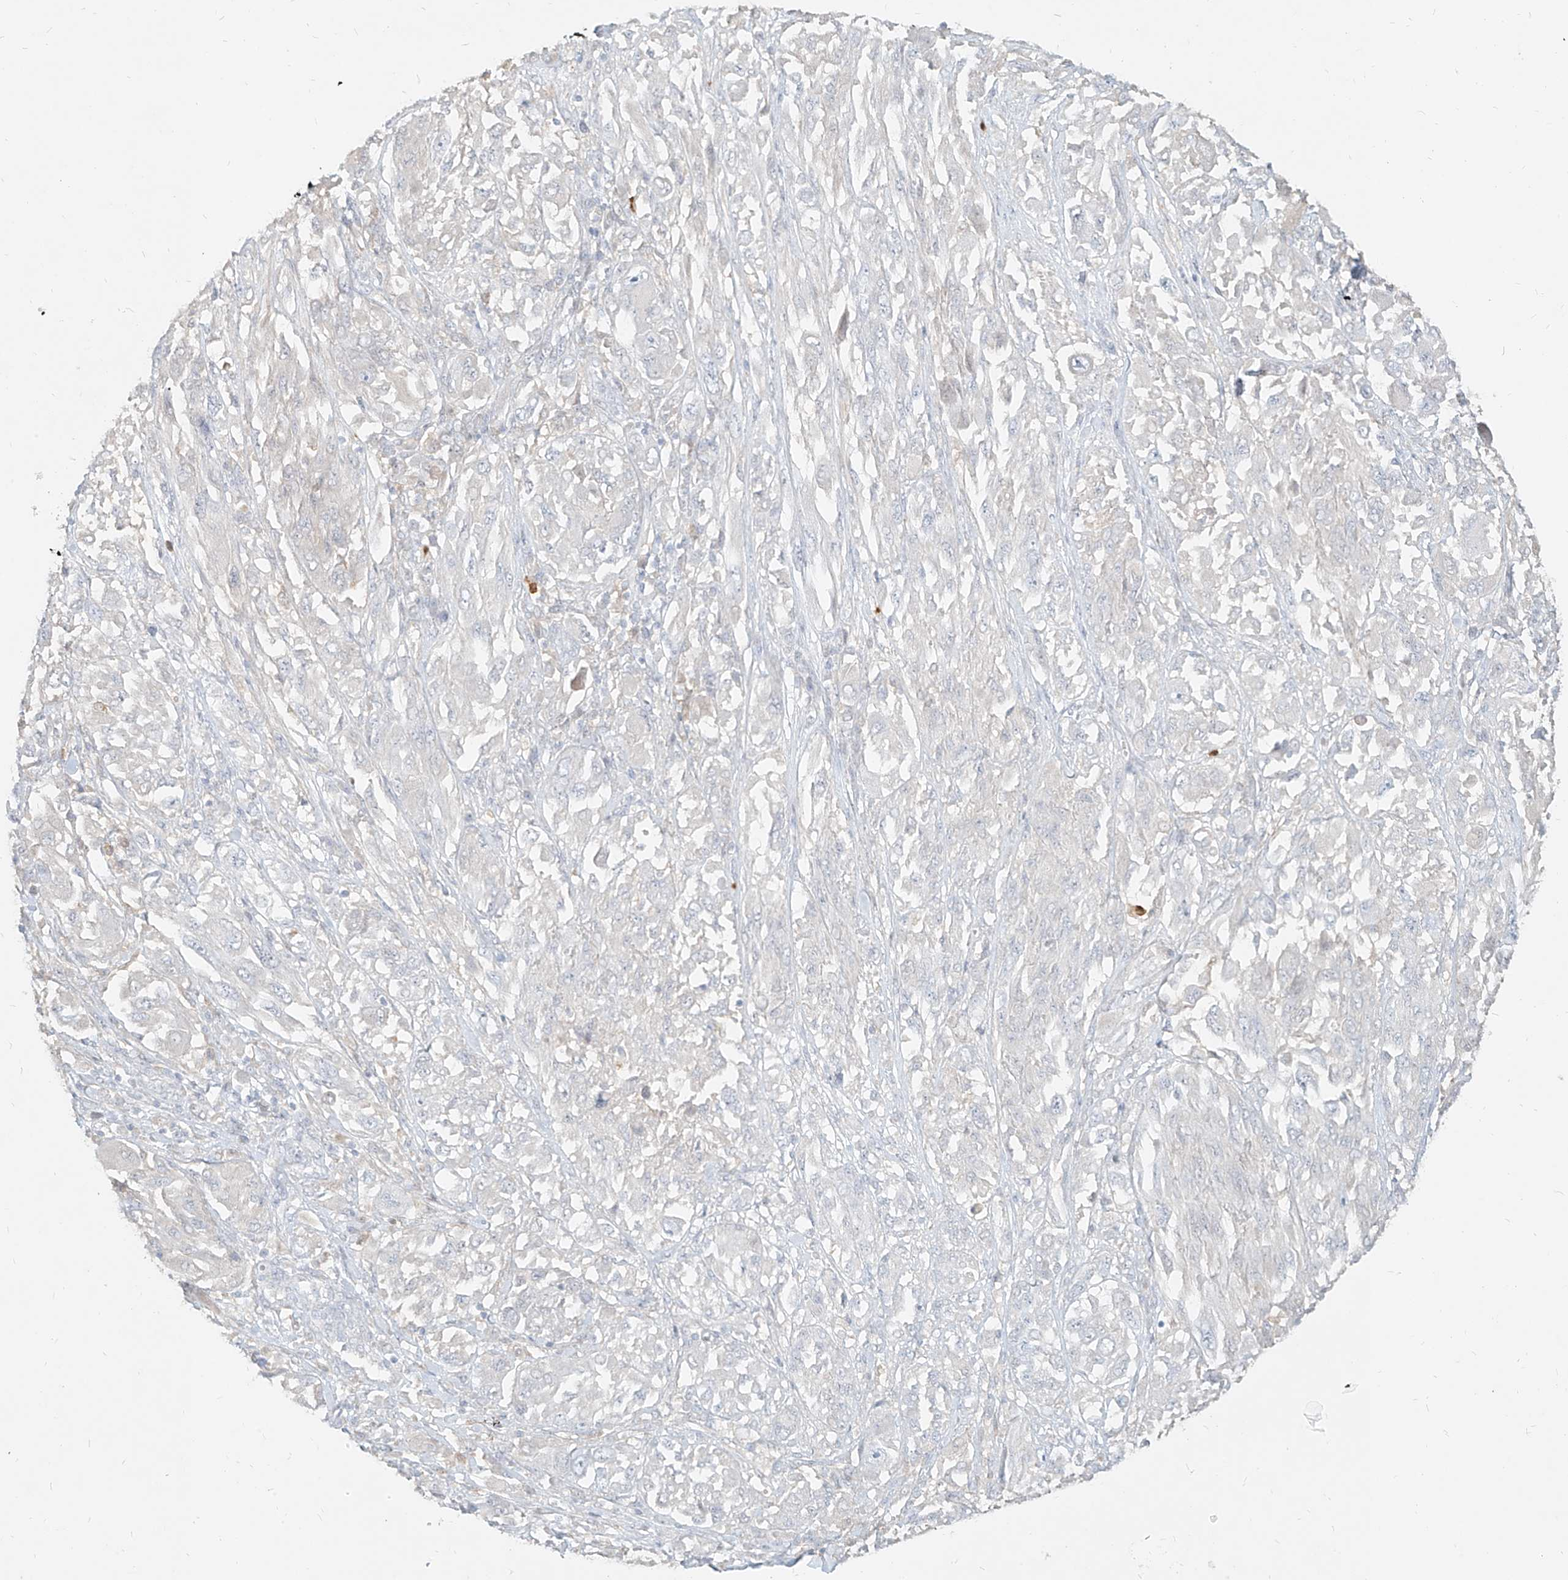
{"staining": {"intensity": "negative", "quantity": "none", "location": "none"}, "tissue": "melanoma", "cell_type": "Tumor cells", "image_type": "cancer", "snomed": [{"axis": "morphology", "description": "Malignant melanoma, NOS"}, {"axis": "topography", "description": "Skin"}], "caption": "Tumor cells show no significant protein staining in melanoma.", "gene": "PGD", "patient": {"sex": "female", "age": 91}}